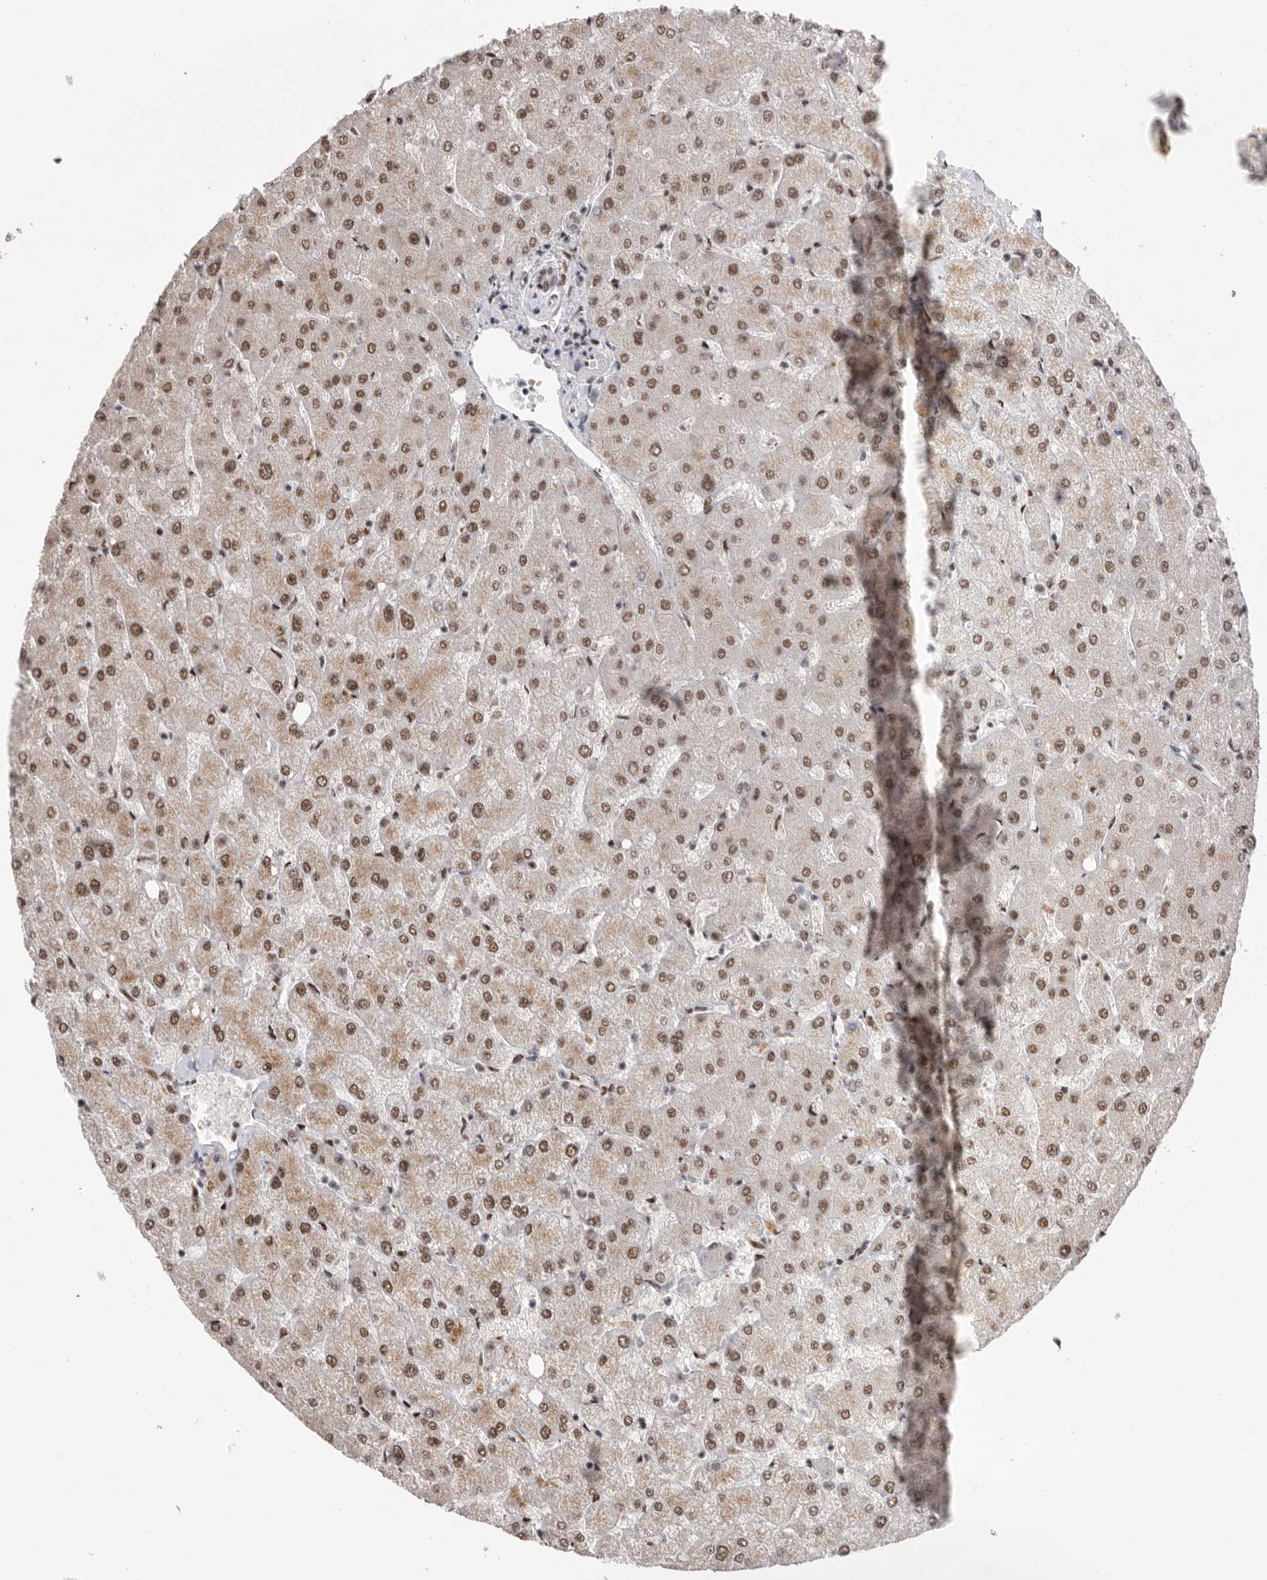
{"staining": {"intensity": "negative", "quantity": "none", "location": "none"}, "tissue": "liver", "cell_type": "Cholangiocytes", "image_type": "normal", "snomed": [{"axis": "morphology", "description": "Normal tissue, NOS"}, {"axis": "topography", "description": "Liver"}], "caption": "This is an immunohistochemistry (IHC) micrograph of unremarkable liver. There is no positivity in cholangiocytes.", "gene": "BCLAF3", "patient": {"sex": "female", "age": 54}}